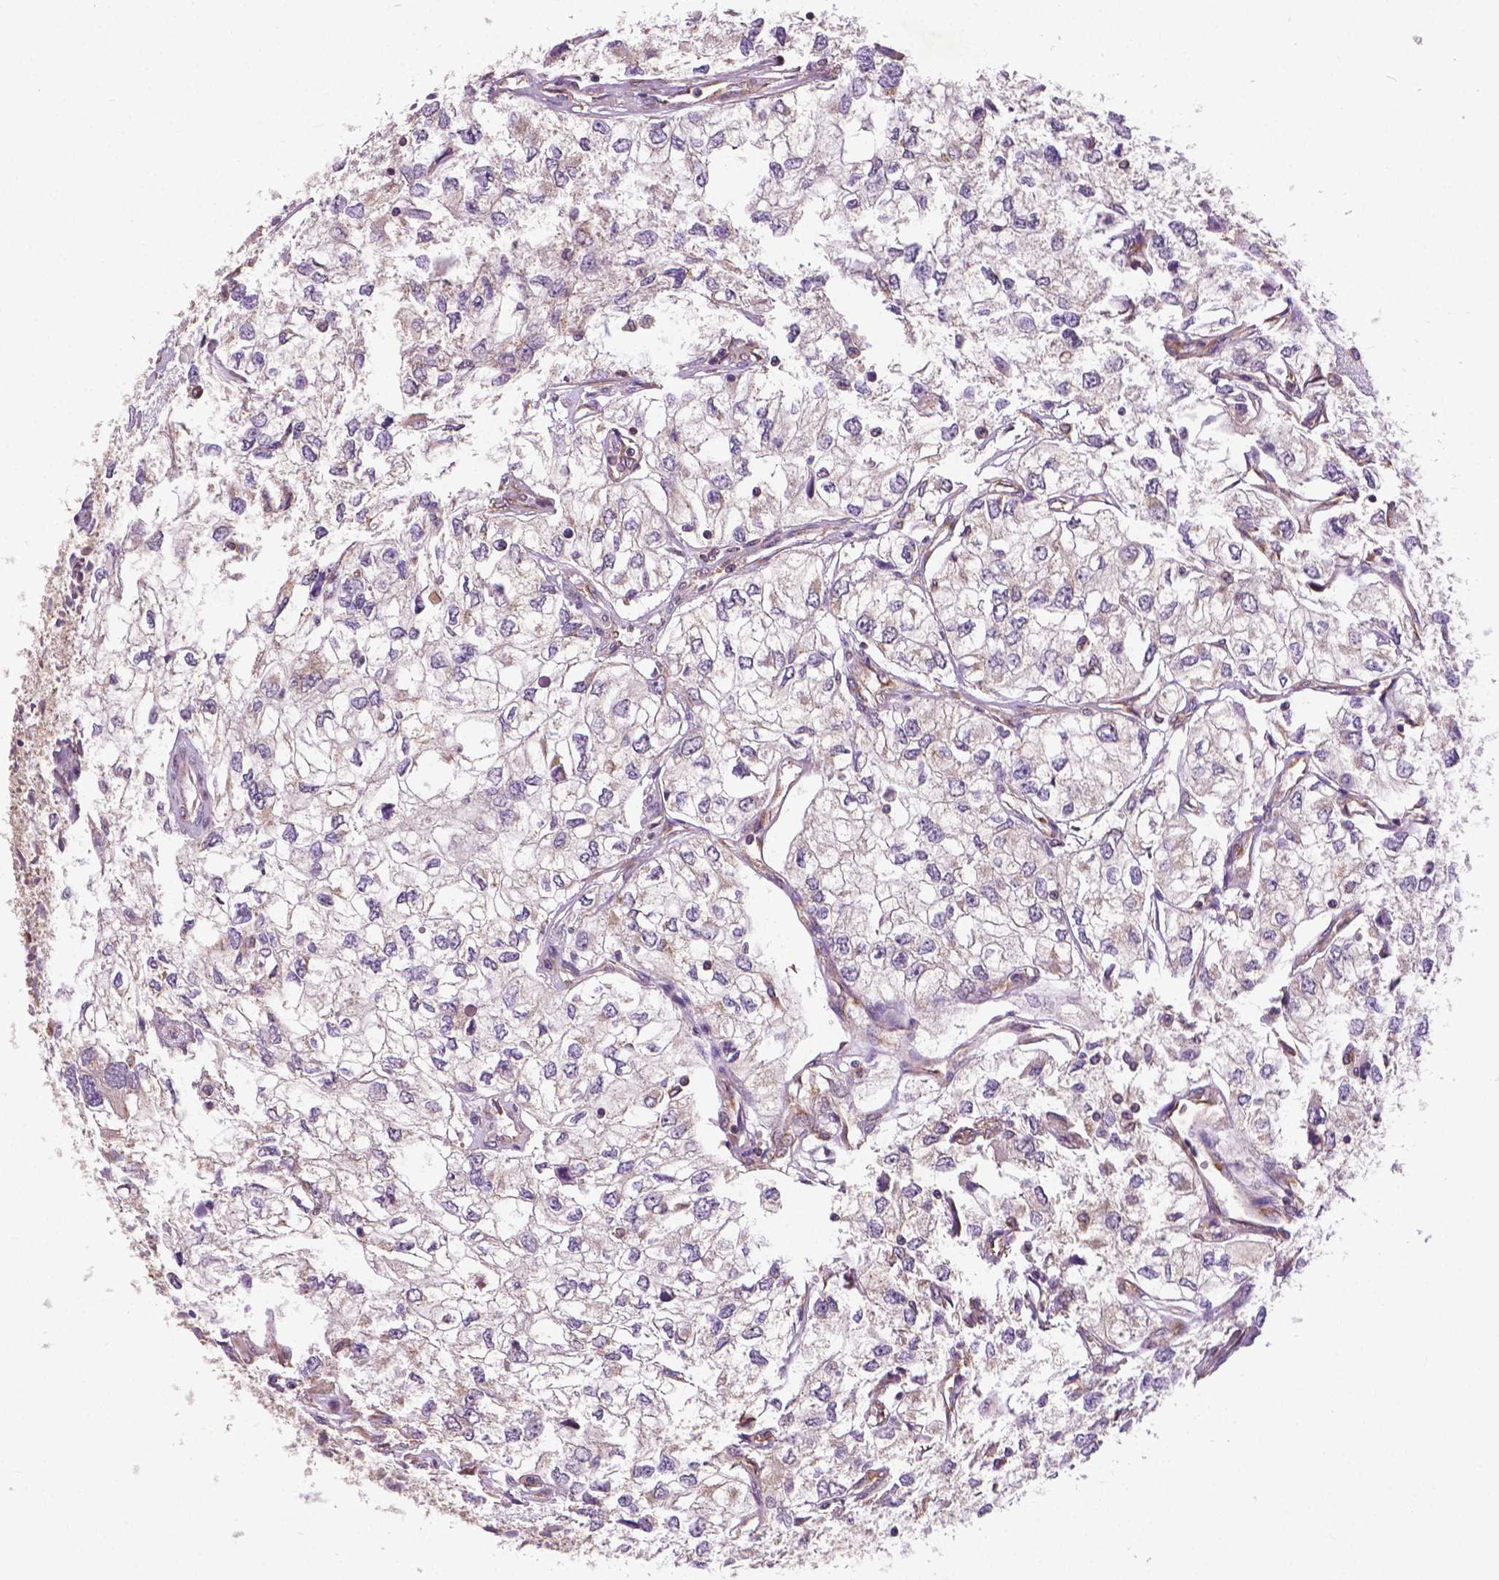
{"staining": {"intensity": "negative", "quantity": "none", "location": "none"}, "tissue": "renal cancer", "cell_type": "Tumor cells", "image_type": "cancer", "snomed": [{"axis": "morphology", "description": "Adenocarcinoma, NOS"}, {"axis": "topography", "description": "Kidney"}], "caption": "The histopathology image reveals no staining of tumor cells in renal adenocarcinoma.", "gene": "MZT1", "patient": {"sex": "female", "age": 59}}